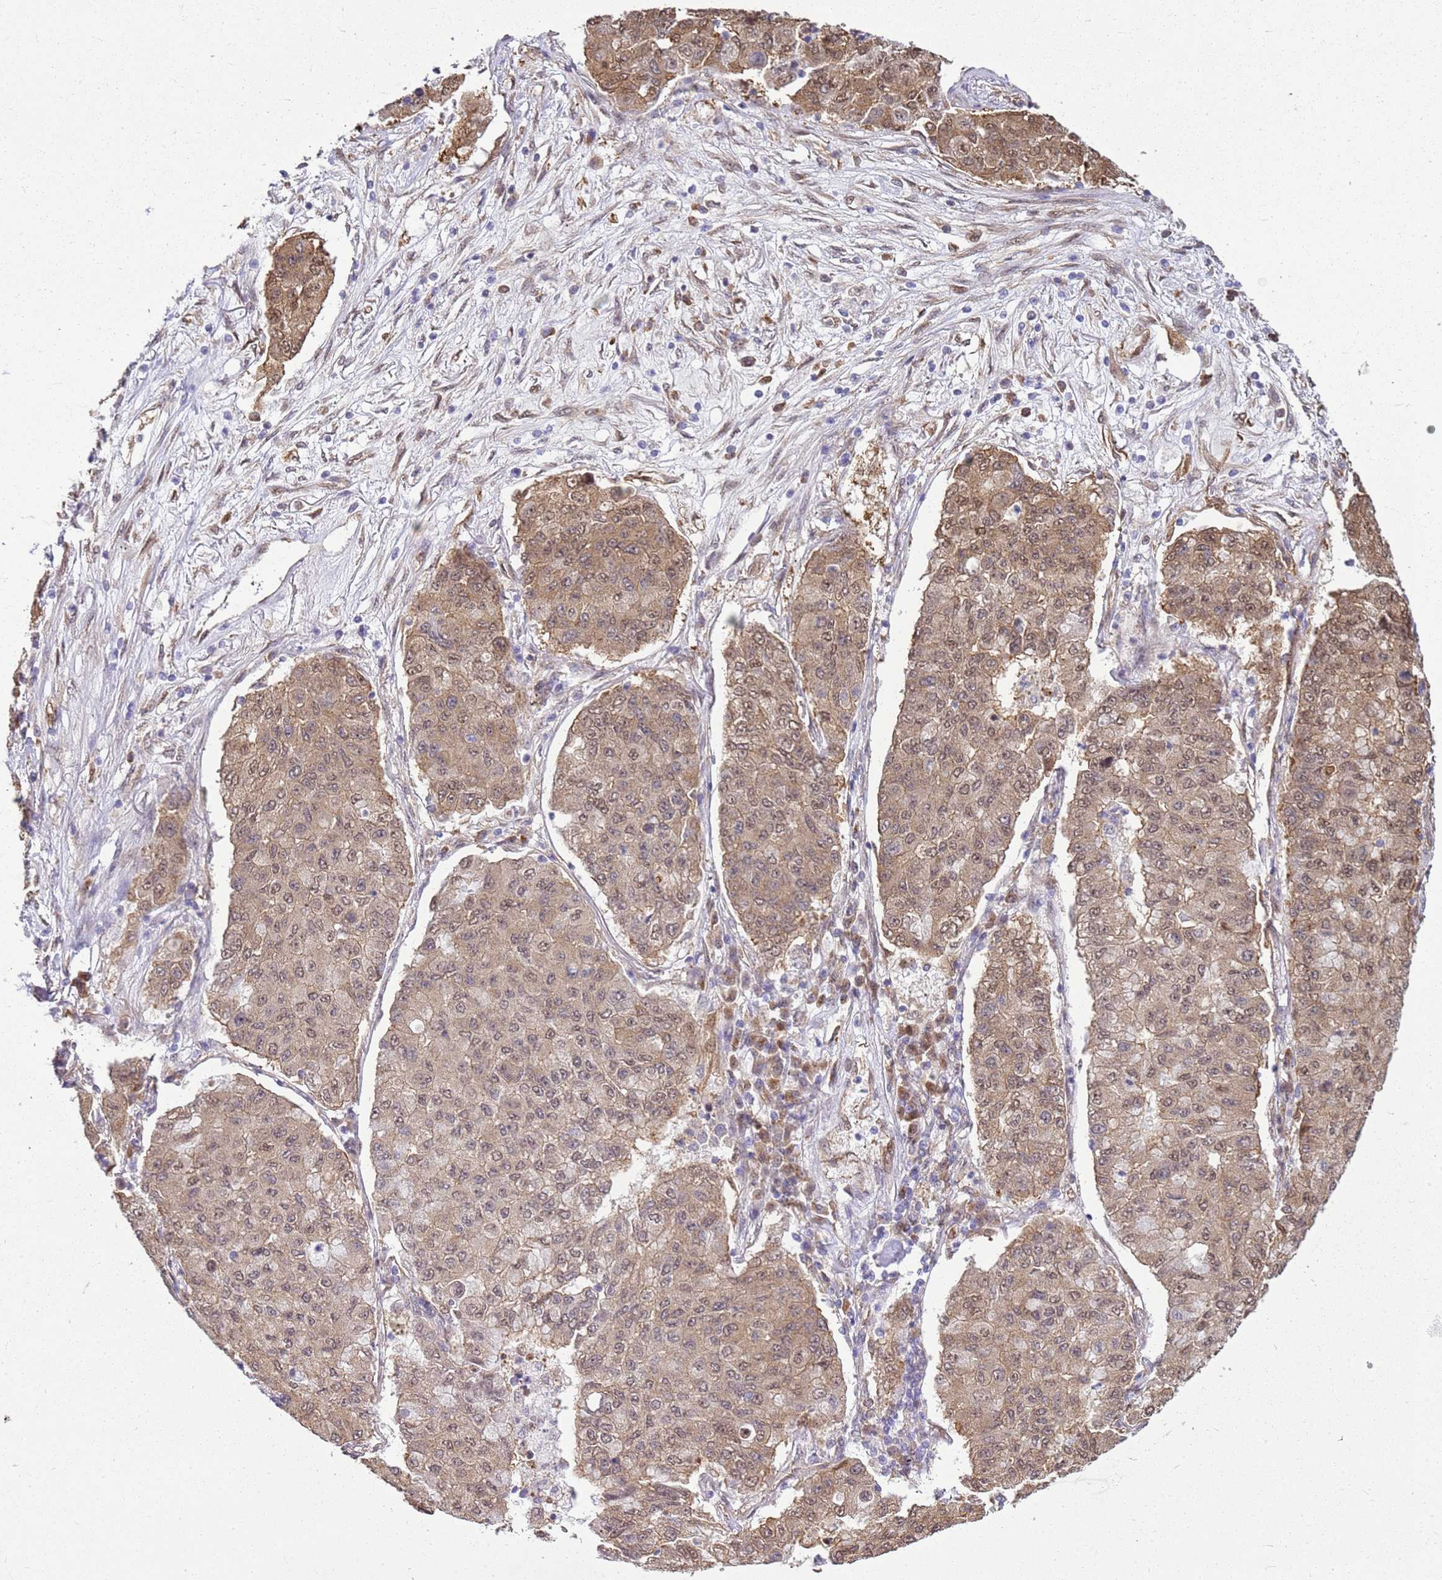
{"staining": {"intensity": "weak", "quantity": ">75%", "location": "cytoplasmic/membranous,nuclear"}, "tissue": "lung cancer", "cell_type": "Tumor cells", "image_type": "cancer", "snomed": [{"axis": "morphology", "description": "Squamous cell carcinoma, NOS"}, {"axis": "topography", "description": "Lung"}], "caption": "Lung cancer stained with a protein marker reveals weak staining in tumor cells.", "gene": "YWHAE", "patient": {"sex": "male", "age": 74}}